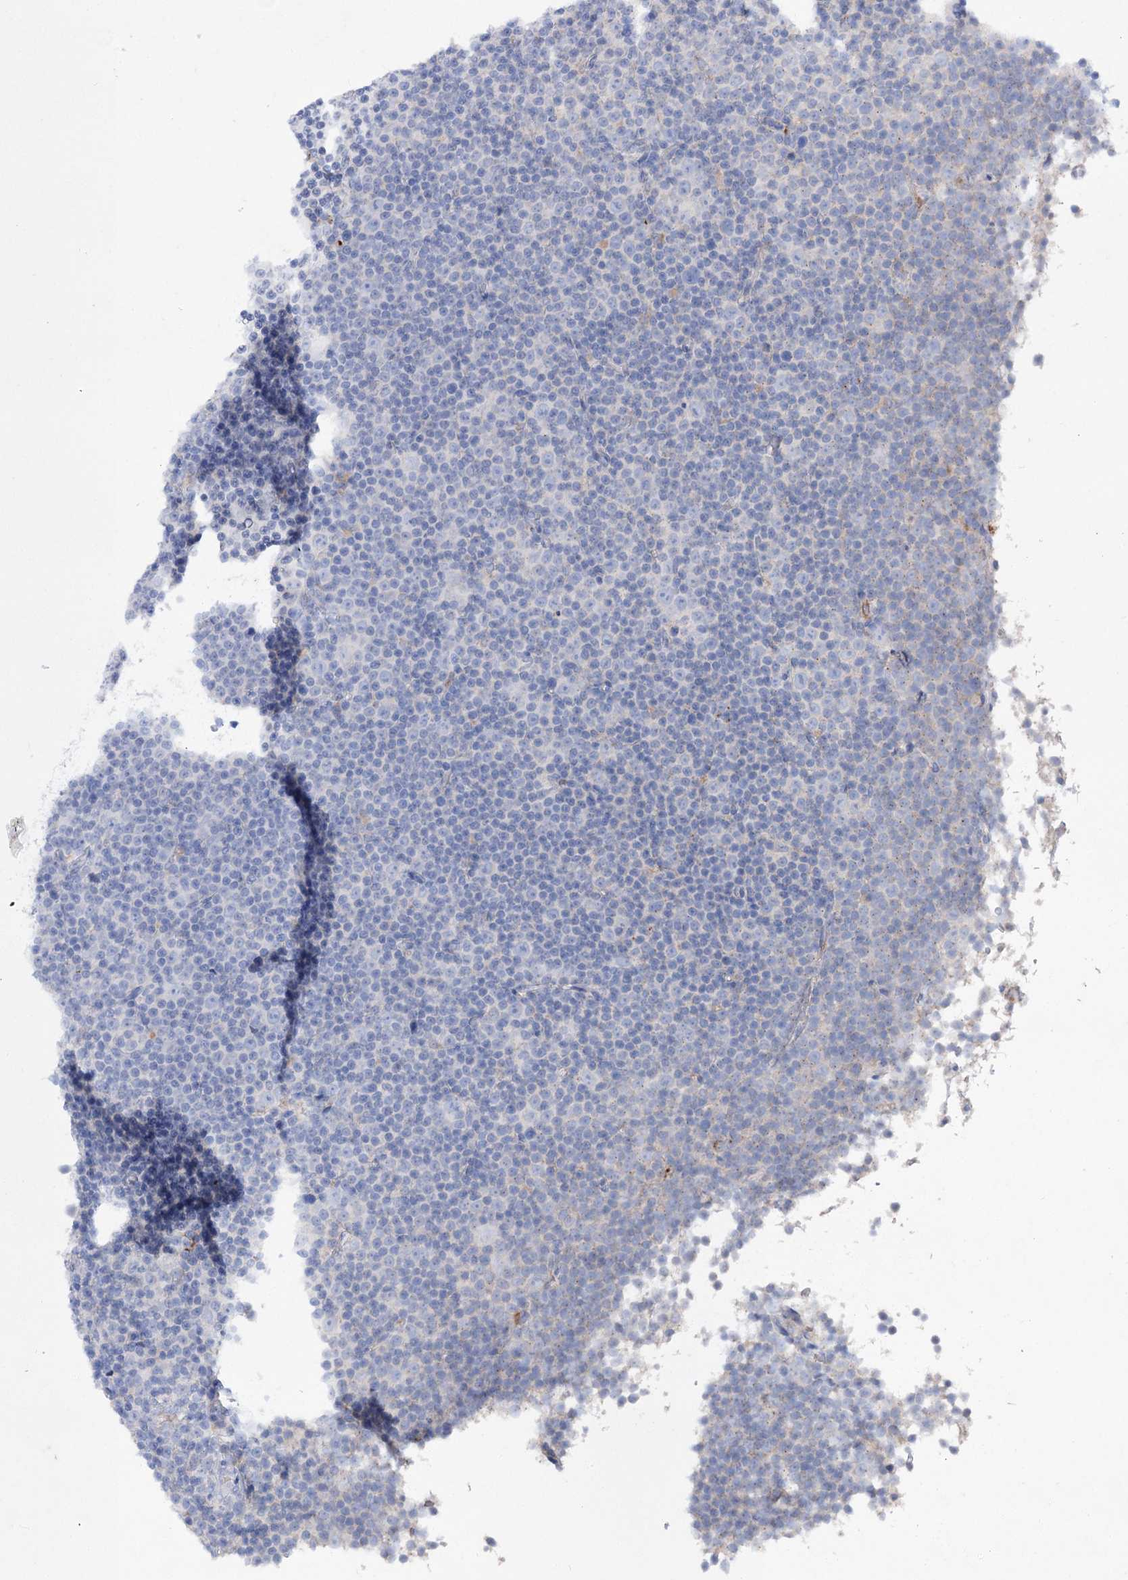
{"staining": {"intensity": "negative", "quantity": "none", "location": "none"}, "tissue": "lymphoma", "cell_type": "Tumor cells", "image_type": "cancer", "snomed": [{"axis": "morphology", "description": "Malignant lymphoma, non-Hodgkin's type, Low grade"}, {"axis": "topography", "description": "Lymph node"}], "caption": "IHC of lymphoma demonstrates no positivity in tumor cells.", "gene": "NAGLU", "patient": {"sex": "female", "age": 67}}